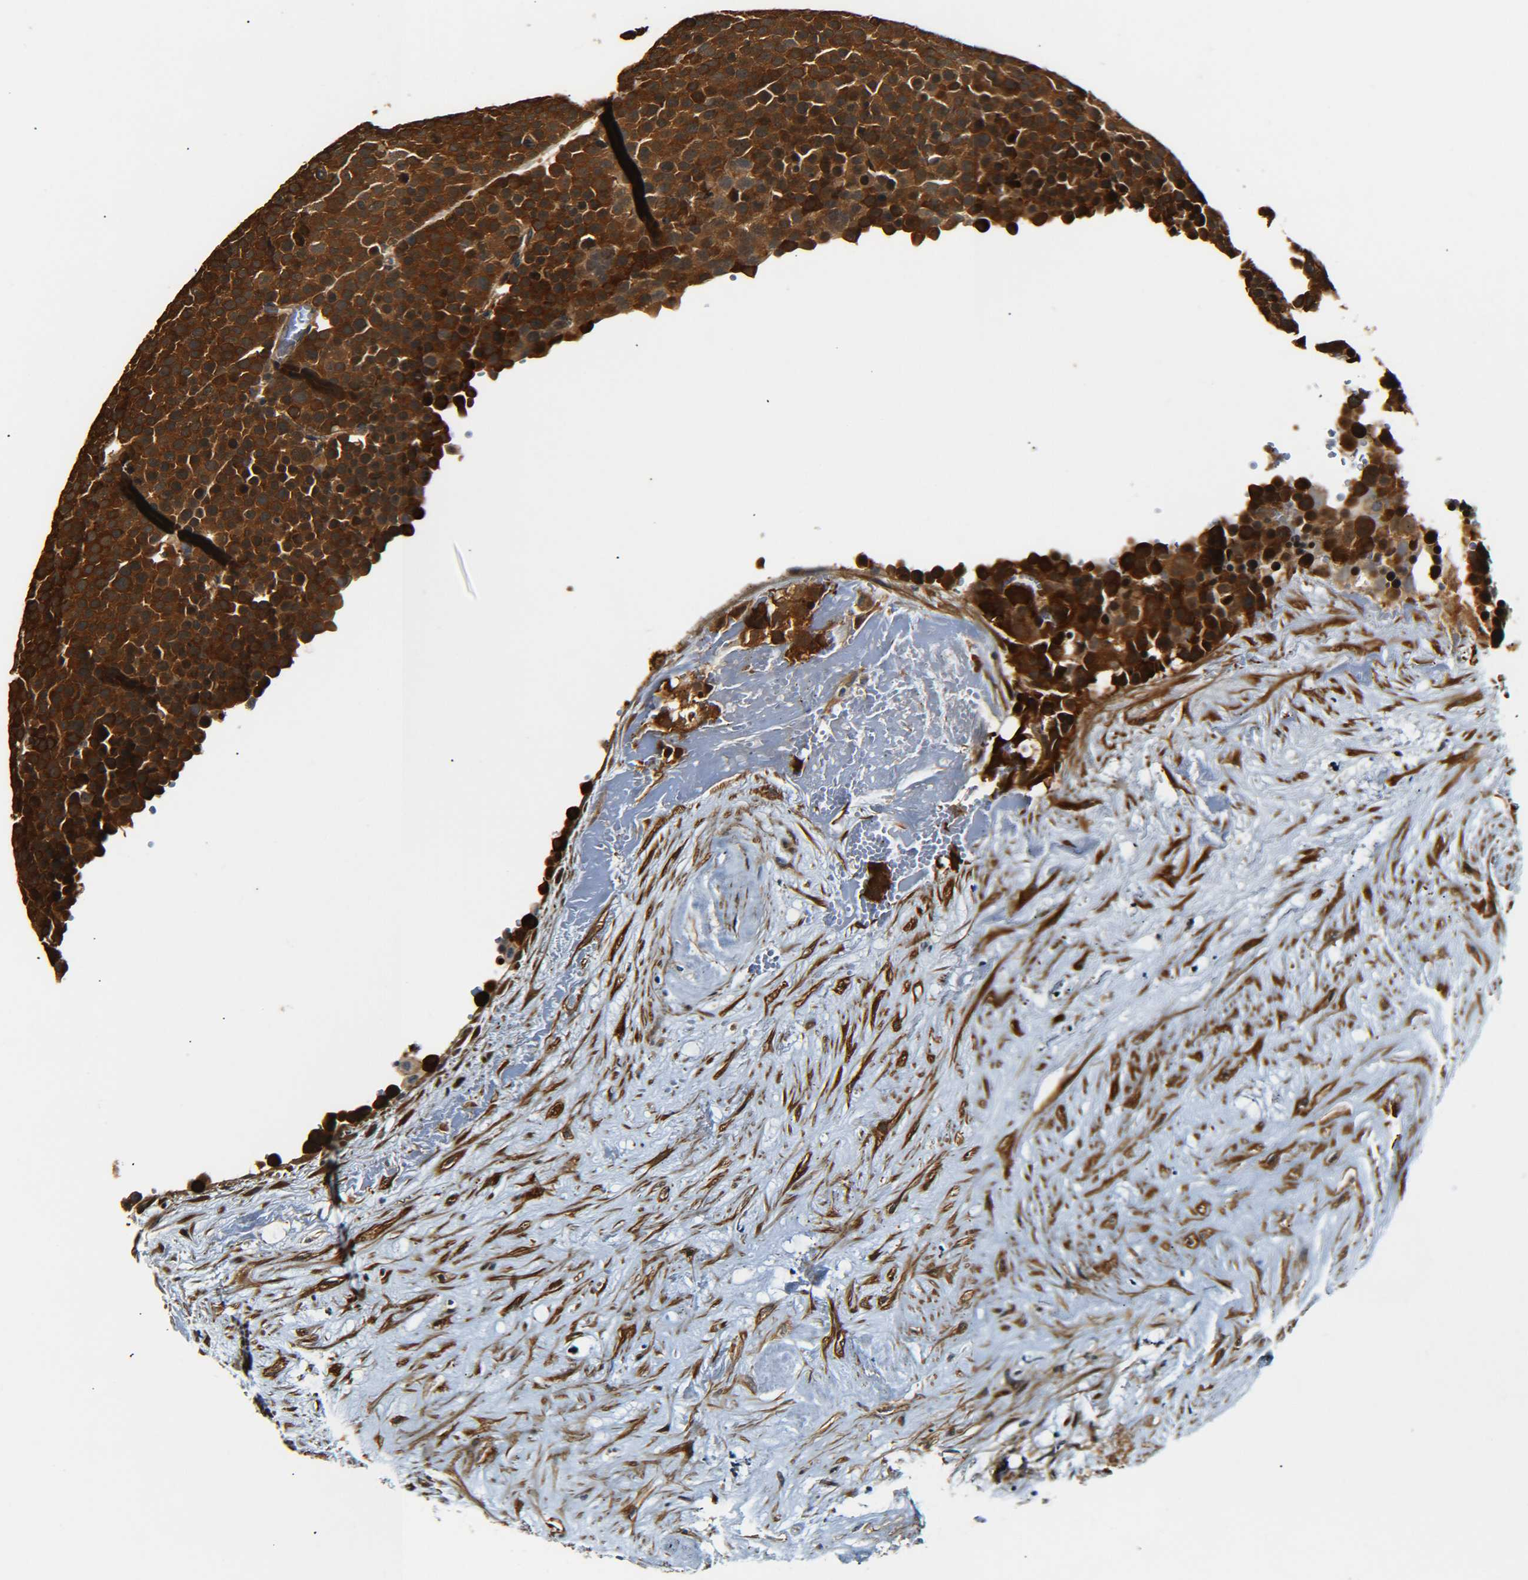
{"staining": {"intensity": "strong", "quantity": ">75%", "location": "cytoplasmic/membranous"}, "tissue": "testis cancer", "cell_type": "Tumor cells", "image_type": "cancer", "snomed": [{"axis": "morphology", "description": "Seminoma, NOS"}, {"axis": "topography", "description": "Testis"}], "caption": "An IHC micrograph of neoplastic tissue is shown. Protein staining in brown shows strong cytoplasmic/membranous positivity in testis cancer within tumor cells. Immunohistochemistry stains the protein of interest in brown and the nuclei are stained blue.", "gene": "MEIS1", "patient": {"sex": "male", "age": 71}}